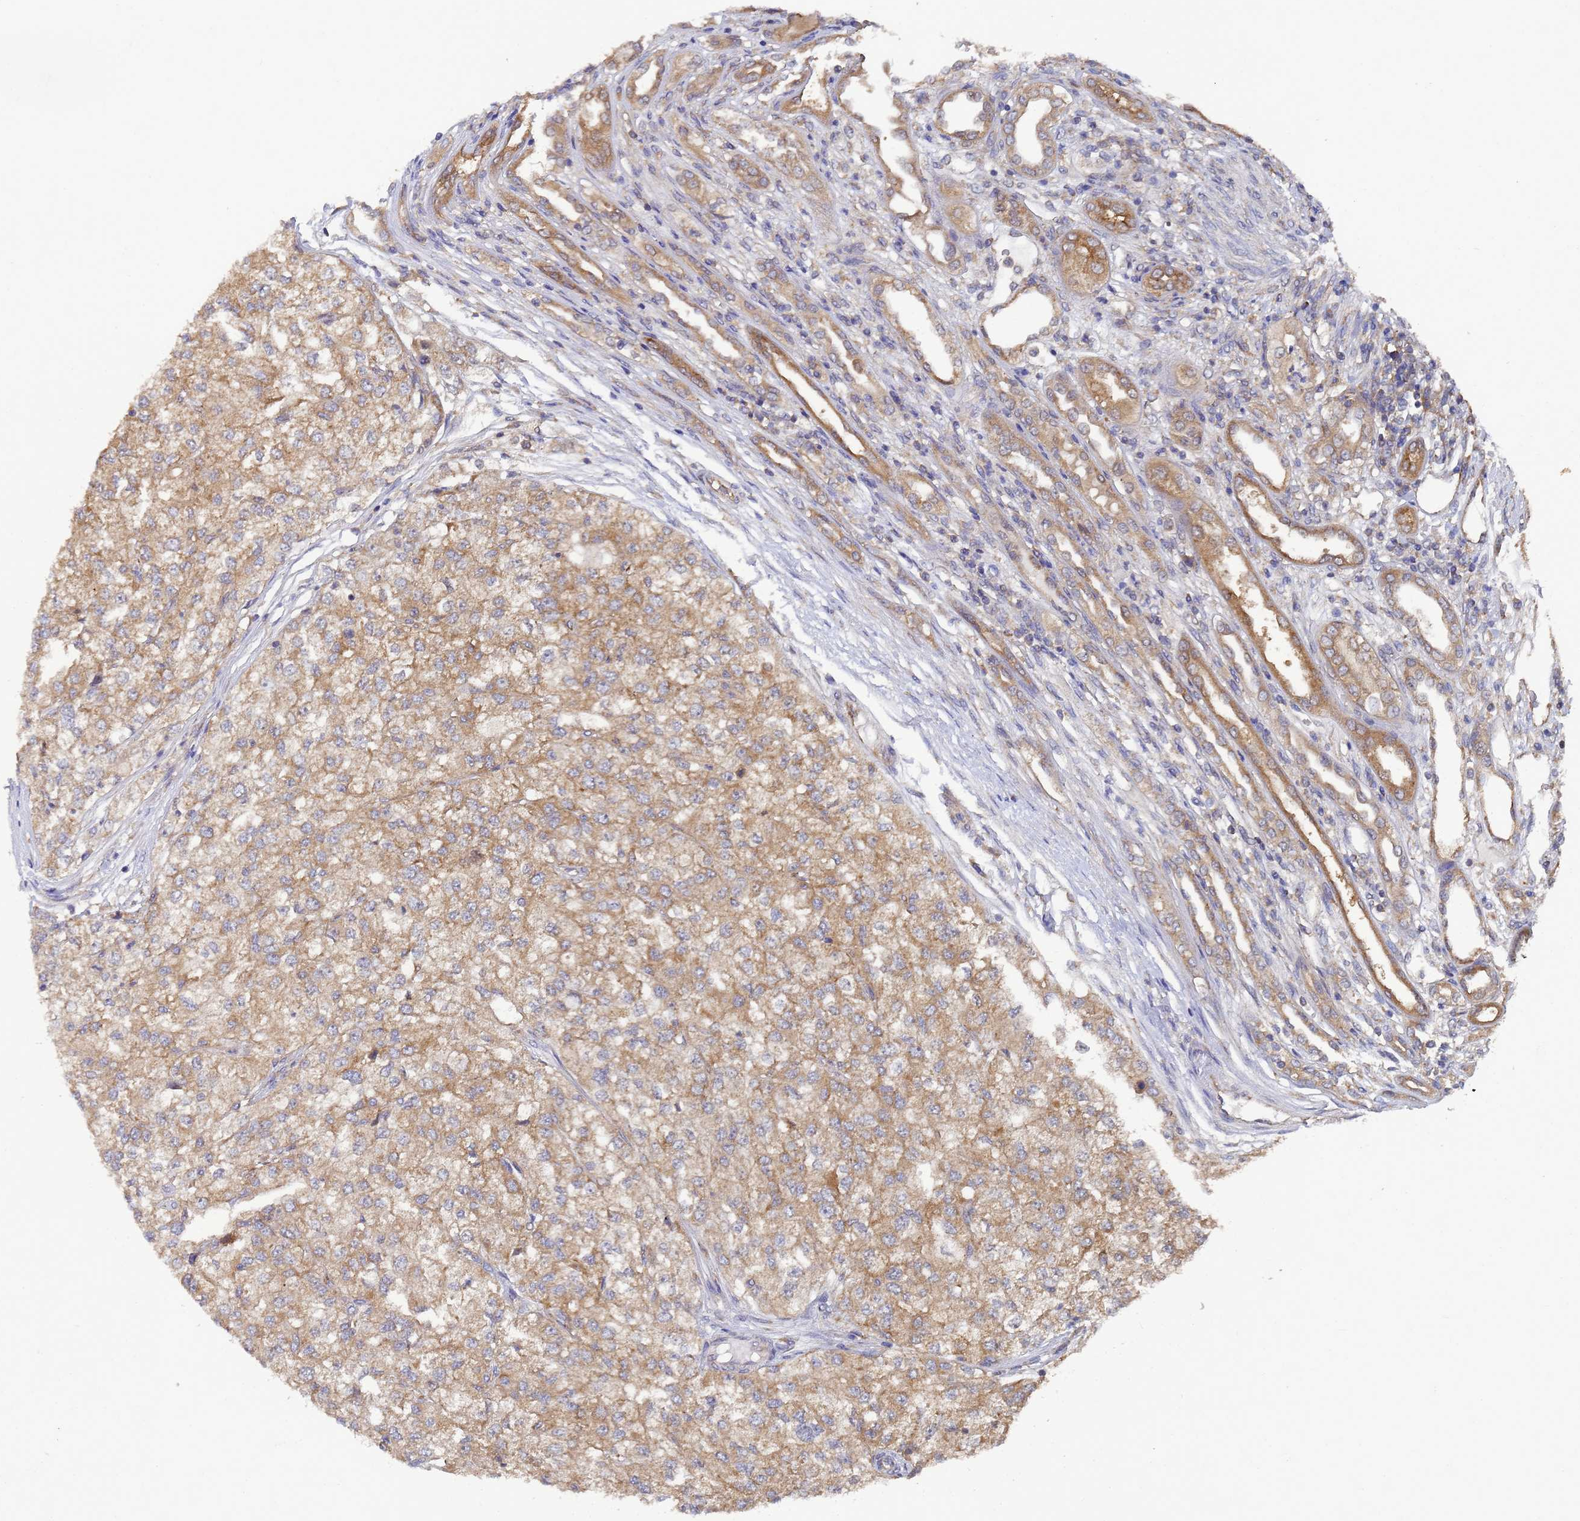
{"staining": {"intensity": "moderate", "quantity": ">75%", "location": "cytoplasmic/membranous"}, "tissue": "renal cancer", "cell_type": "Tumor cells", "image_type": "cancer", "snomed": [{"axis": "morphology", "description": "Adenocarcinoma, NOS"}, {"axis": "topography", "description": "Kidney"}], "caption": "Brown immunohistochemical staining in human renal cancer (adenocarcinoma) demonstrates moderate cytoplasmic/membranous staining in approximately >75% of tumor cells.", "gene": "ALS2CL", "patient": {"sex": "female", "age": 54}}